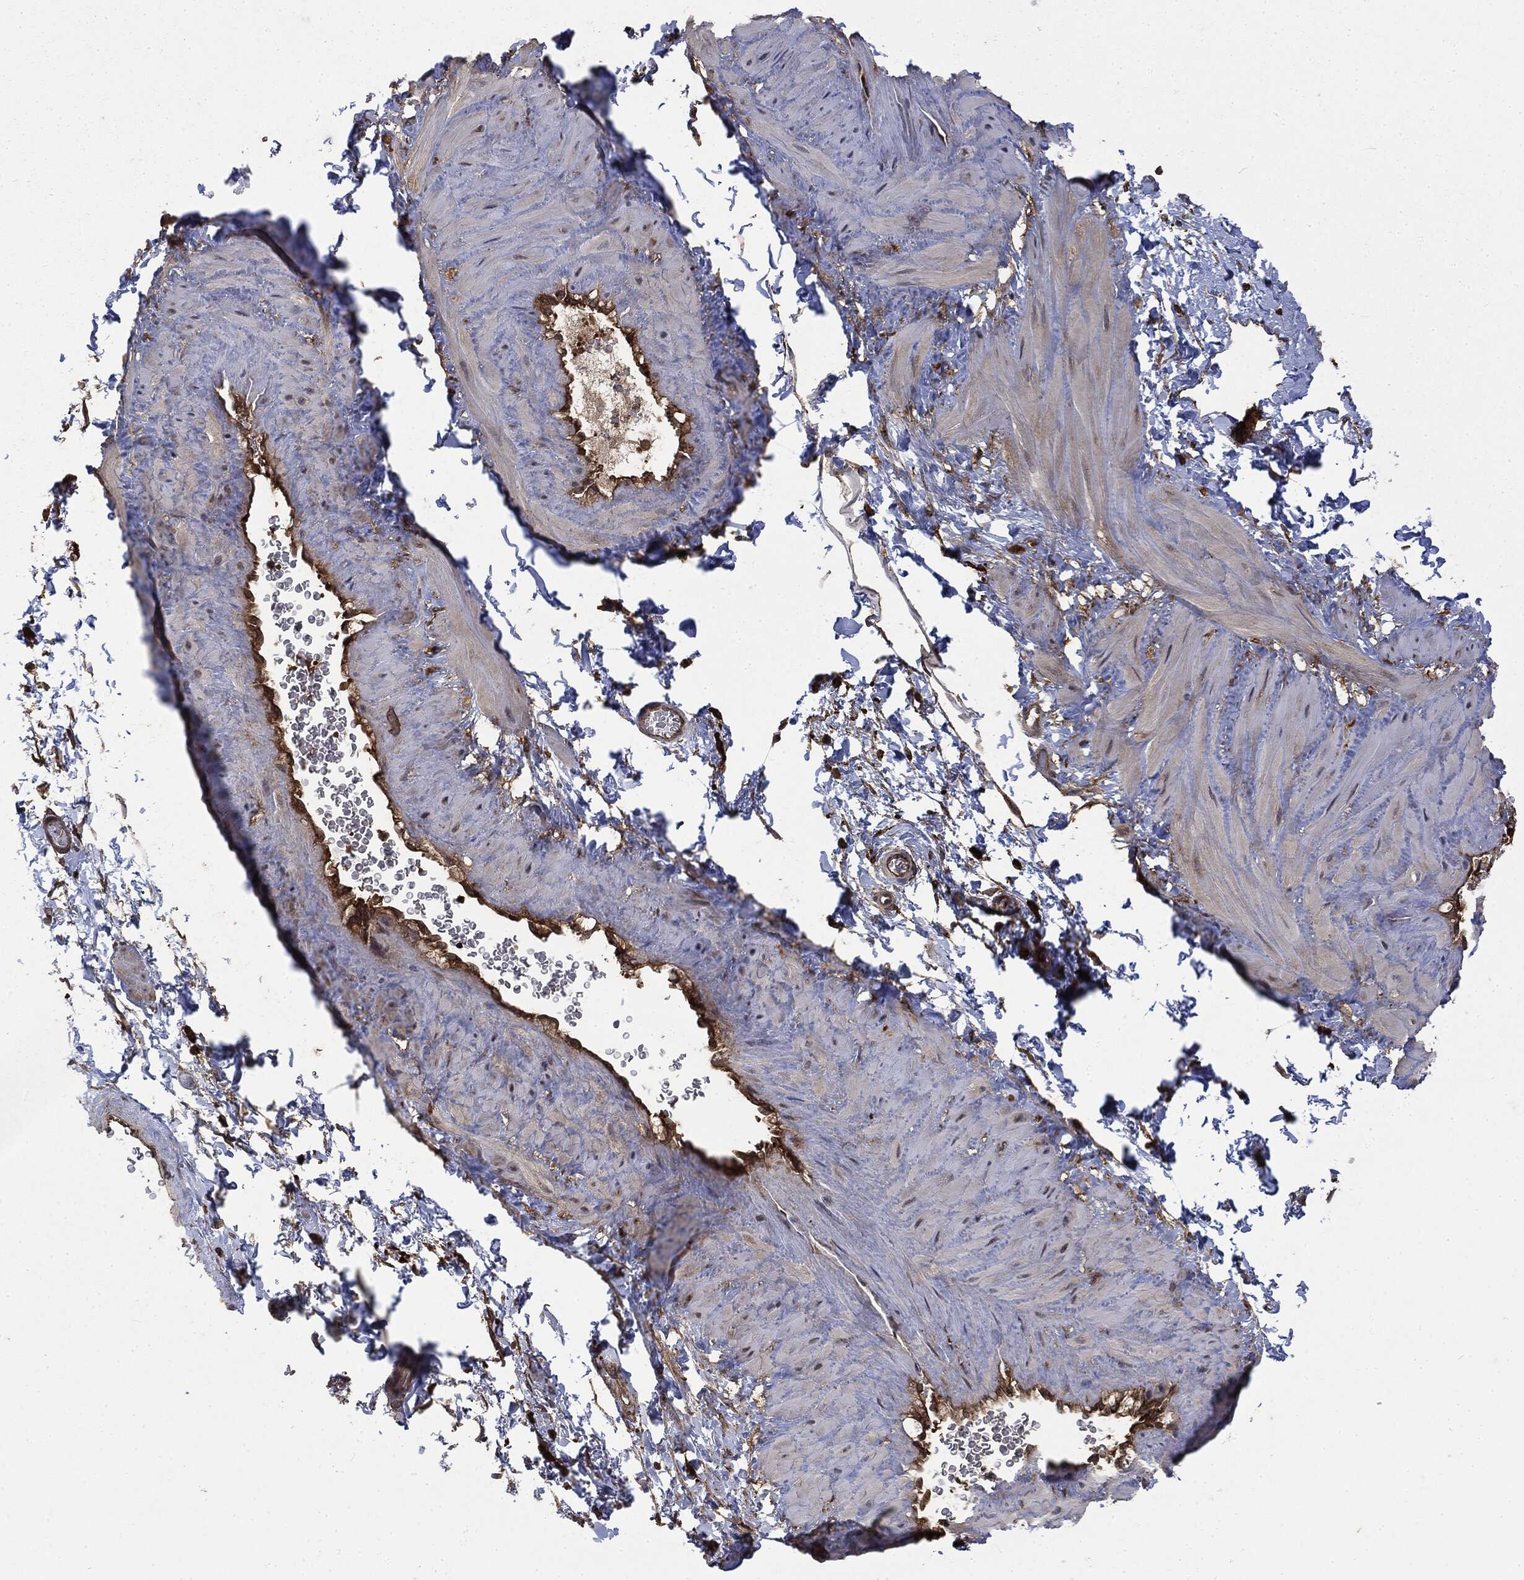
{"staining": {"intensity": "negative", "quantity": "none", "location": "none"}, "tissue": "adipose tissue", "cell_type": "Adipocytes", "image_type": "normal", "snomed": [{"axis": "morphology", "description": "Normal tissue, NOS"}, {"axis": "topography", "description": "Soft tissue"}, {"axis": "topography", "description": "Vascular tissue"}], "caption": "This histopathology image is of unremarkable adipose tissue stained with immunohistochemistry (IHC) to label a protein in brown with the nuclei are counter-stained blue. There is no expression in adipocytes. (DAB (3,3'-diaminobenzidine) immunohistochemistry visualized using brightfield microscopy, high magnification).", "gene": "SNX5", "patient": {"sex": "male", "age": 41}}